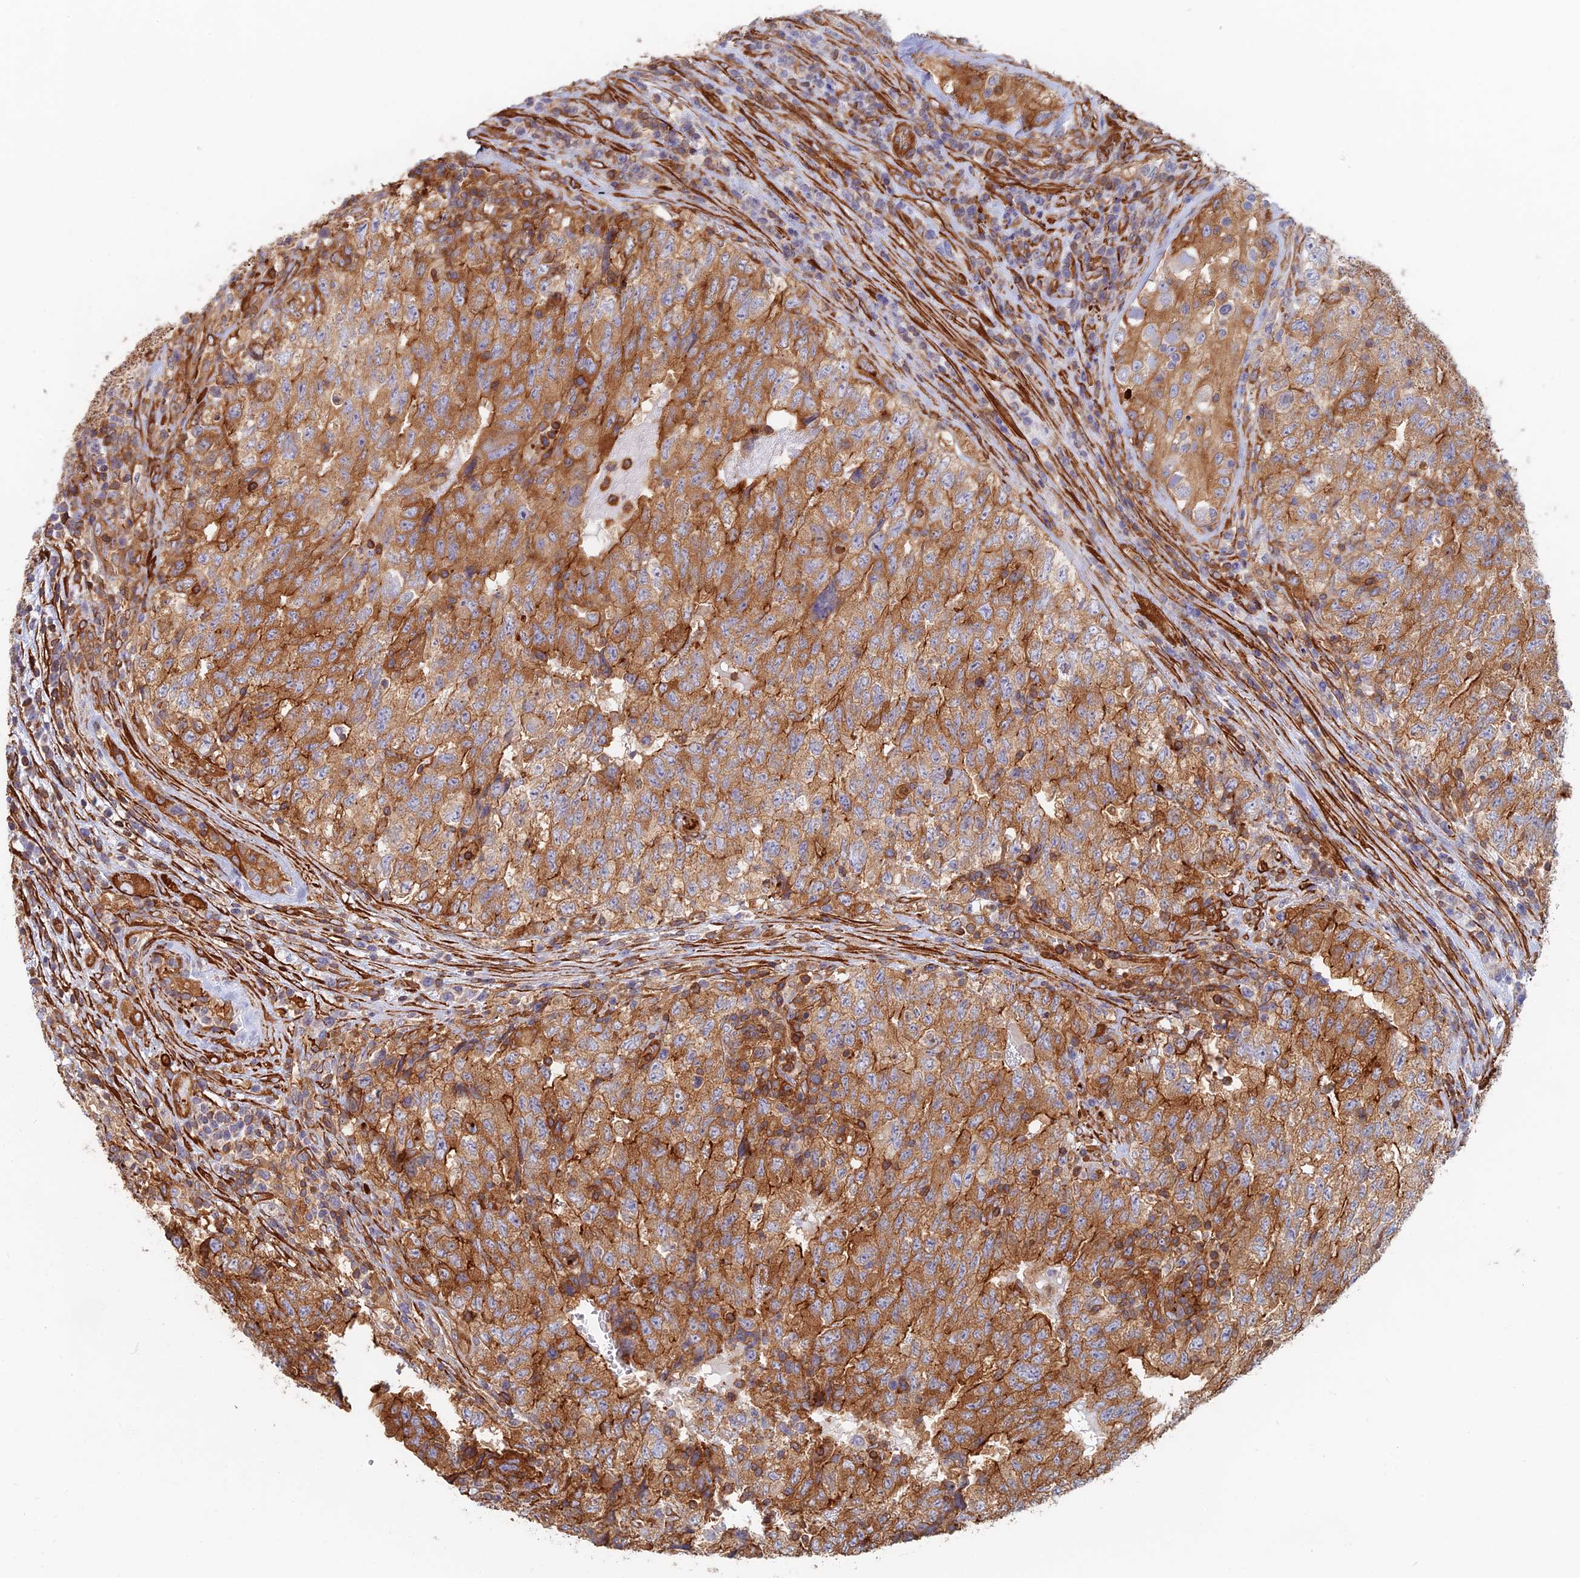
{"staining": {"intensity": "strong", "quantity": ">75%", "location": "cytoplasmic/membranous"}, "tissue": "testis cancer", "cell_type": "Tumor cells", "image_type": "cancer", "snomed": [{"axis": "morphology", "description": "Carcinoma, Embryonal, NOS"}, {"axis": "topography", "description": "Testis"}], "caption": "This histopathology image demonstrates IHC staining of testis embryonal carcinoma, with high strong cytoplasmic/membranous staining in about >75% of tumor cells.", "gene": "PAK4", "patient": {"sex": "male", "age": 34}}